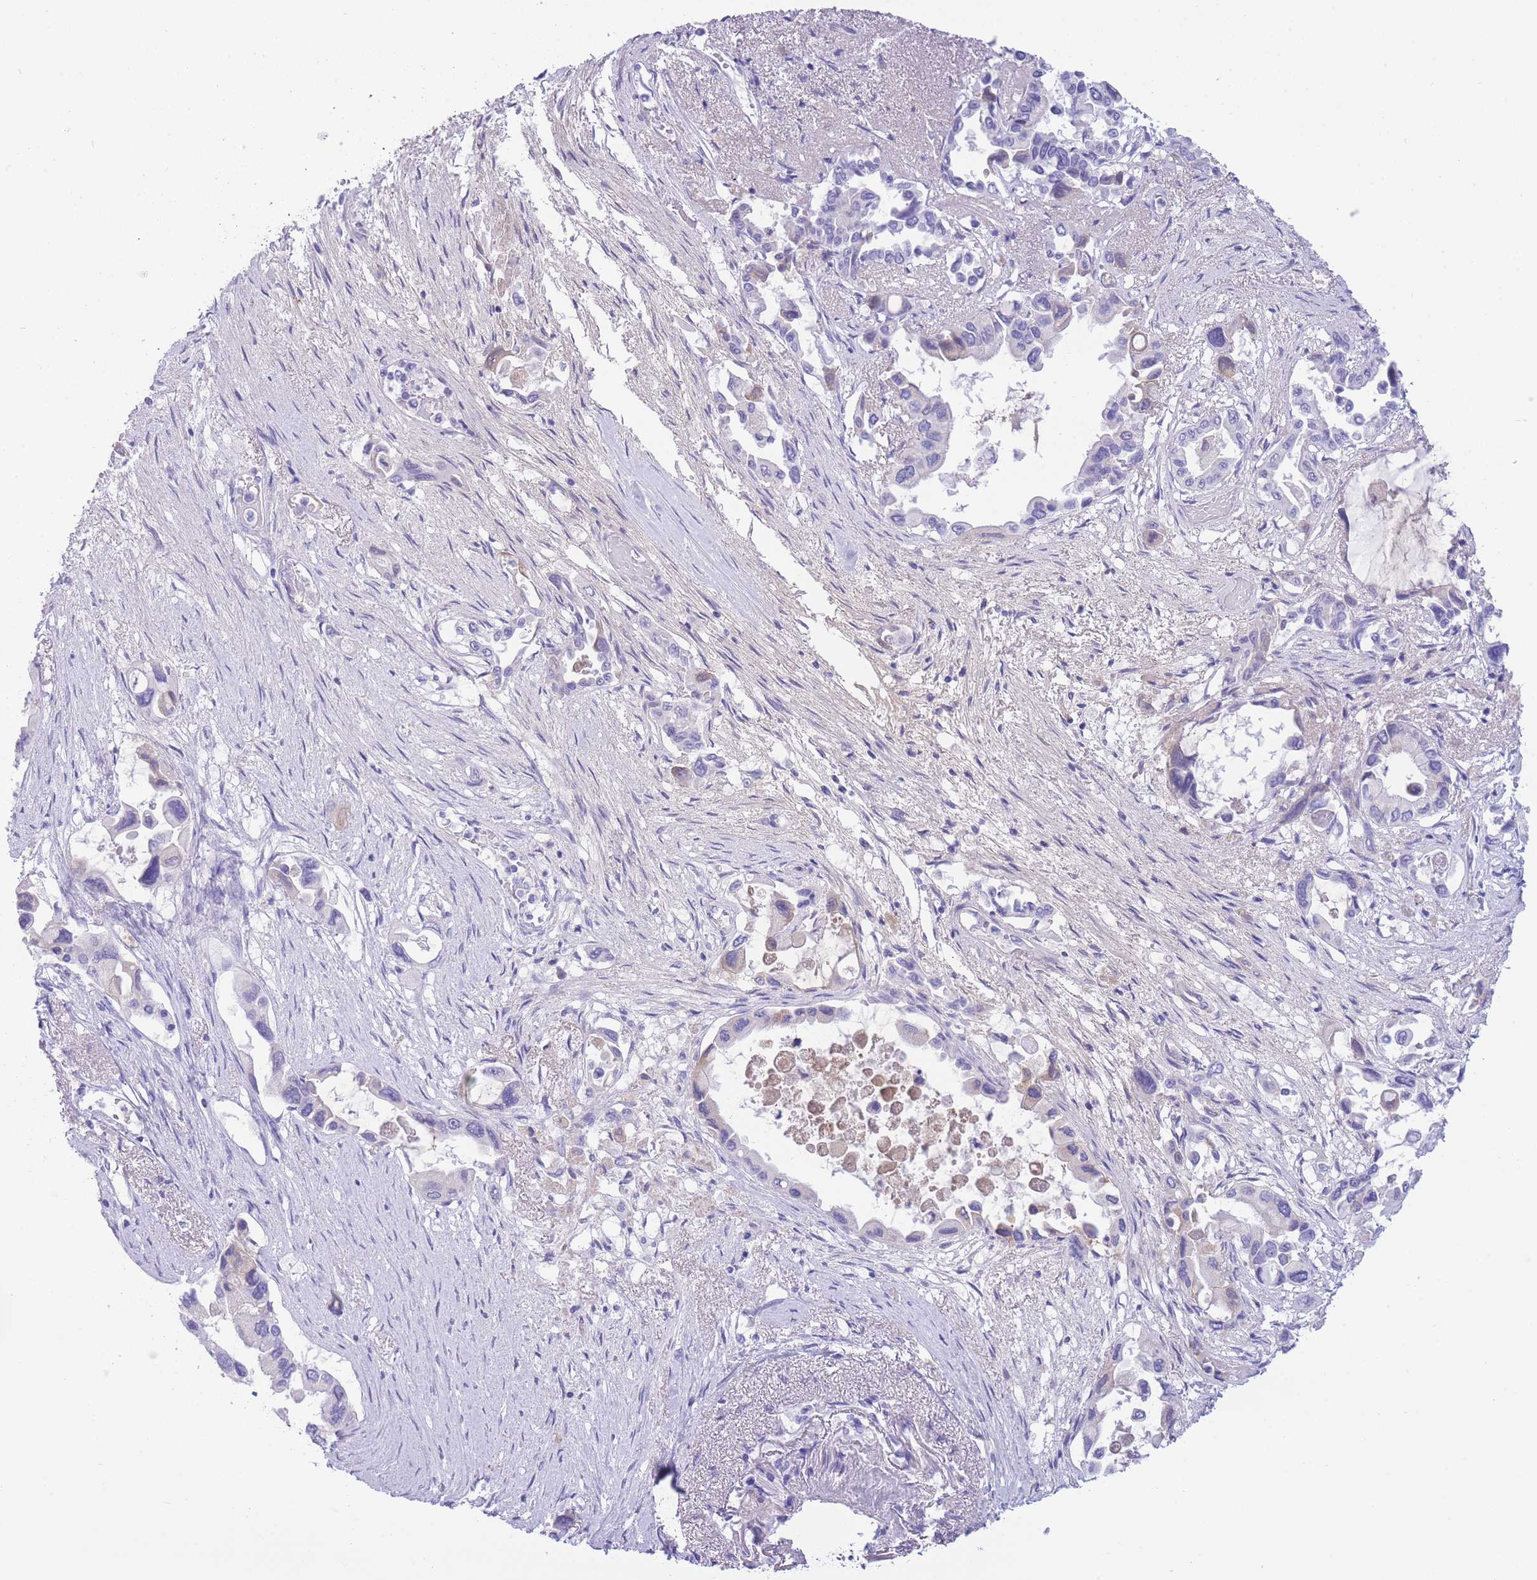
{"staining": {"intensity": "negative", "quantity": "none", "location": "none"}, "tissue": "pancreatic cancer", "cell_type": "Tumor cells", "image_type": "cancer", "snomed": [{"axis": "morphology", "description": "Adenocarcinoma, NOS"}, {"axis": "topography", "description": "Pancreas"}], "caption": "Pancreatic cancer (adenocarcinoma) was stained to show a protein in brown. There is no significant staining in tumor cells.", "gene": "ASAP3", "patient": {"sex": "male", "age": 92}}